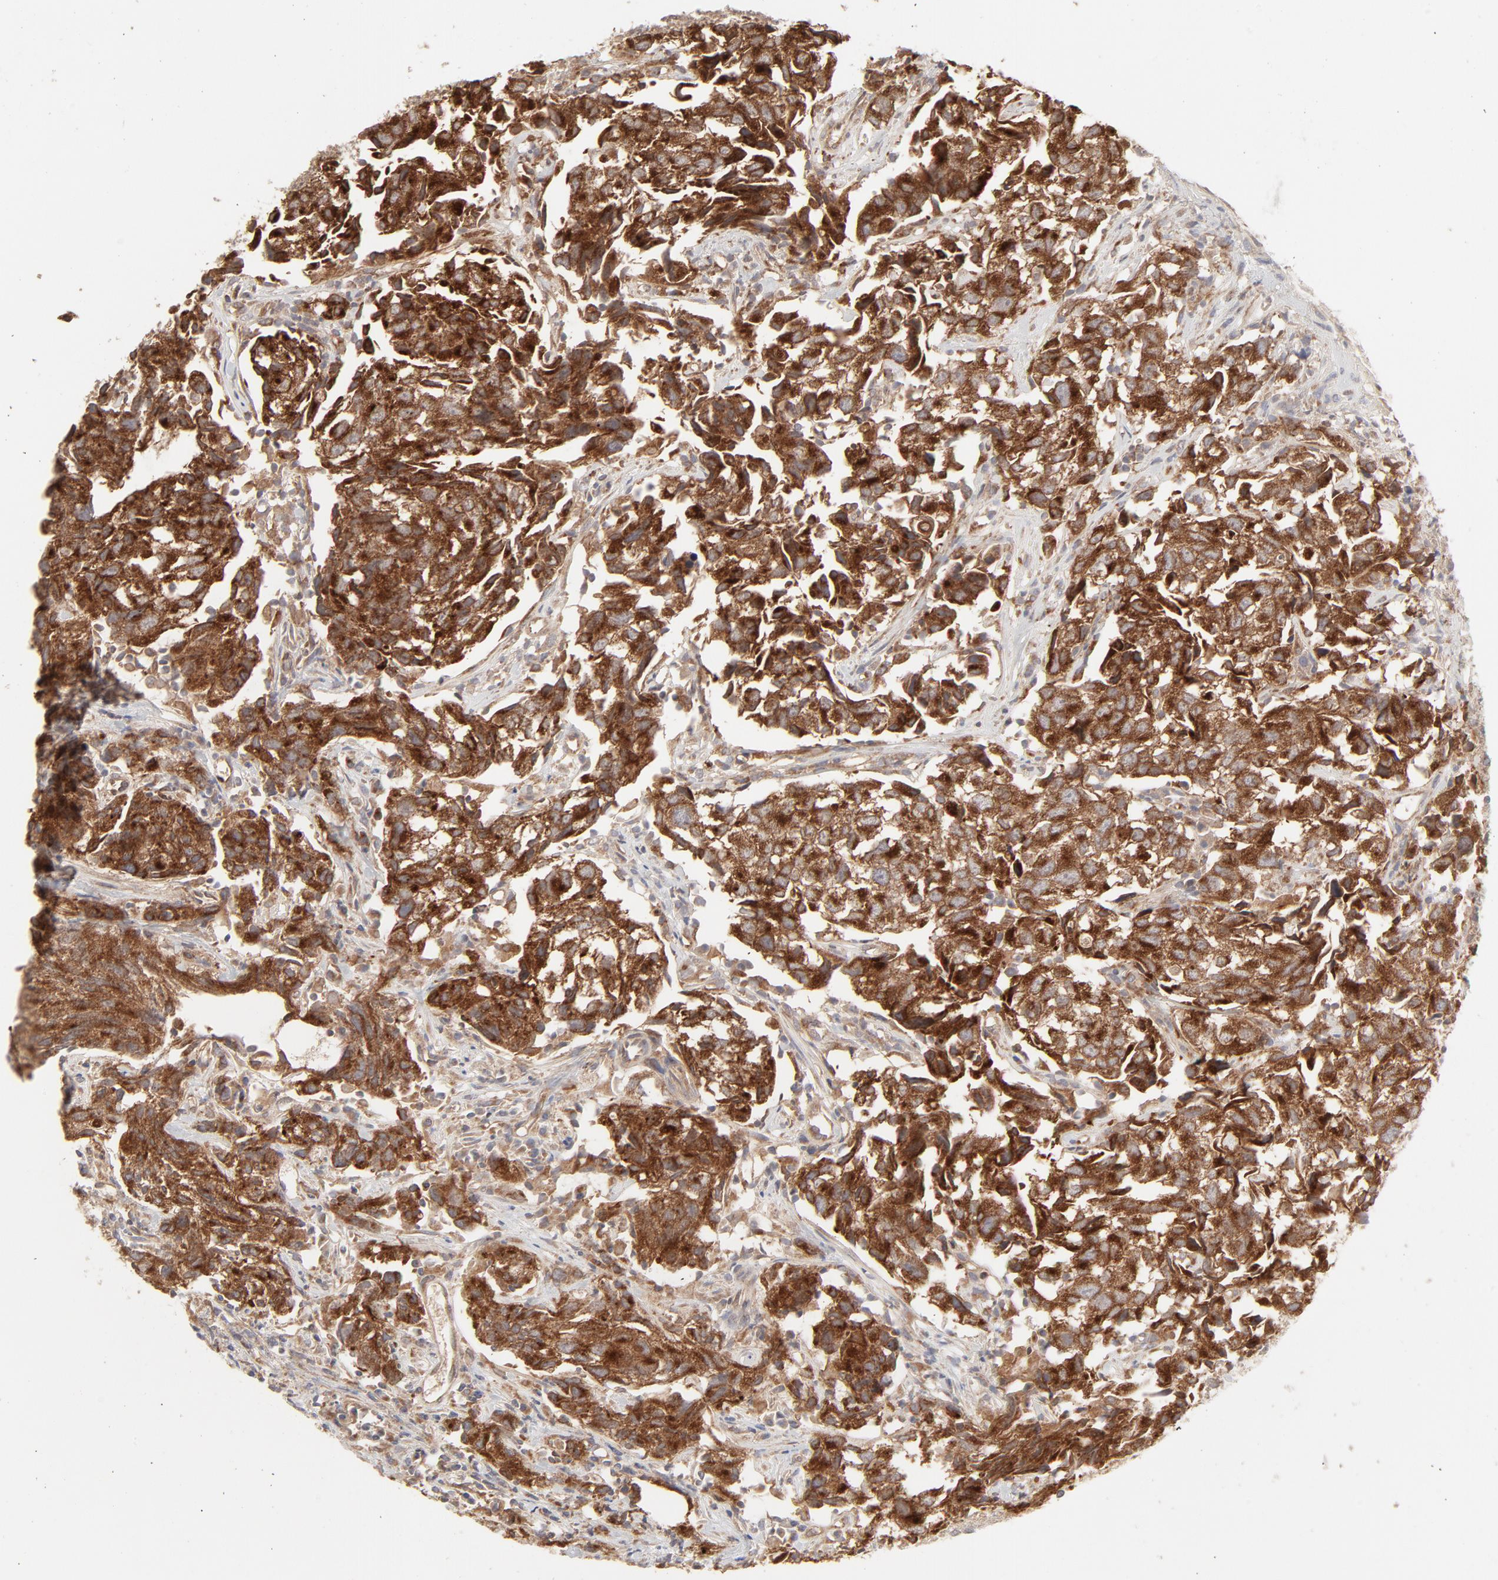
{"staining": {"intensity": "strong", "quantity": ">75%", "location": "cytoplasmic/membranous"}, "tissue": "urothelial cancer", "cell_type": "Tumor cells", "image_type": "cancer", "snomed": [{"axis": "morphology", "description": "Urothelial carcinoma, High grade"}, {"axis": "topography", "description": "Urinary bladder"}], "caption": "Tumor cells reveal high levels of strong cytoplasmic/membranous positivity in about >75% of cells in high-grade urothelial carcinoma.", "gene": "RAB5C", "patient": {"sex": "female", "age": 75}}